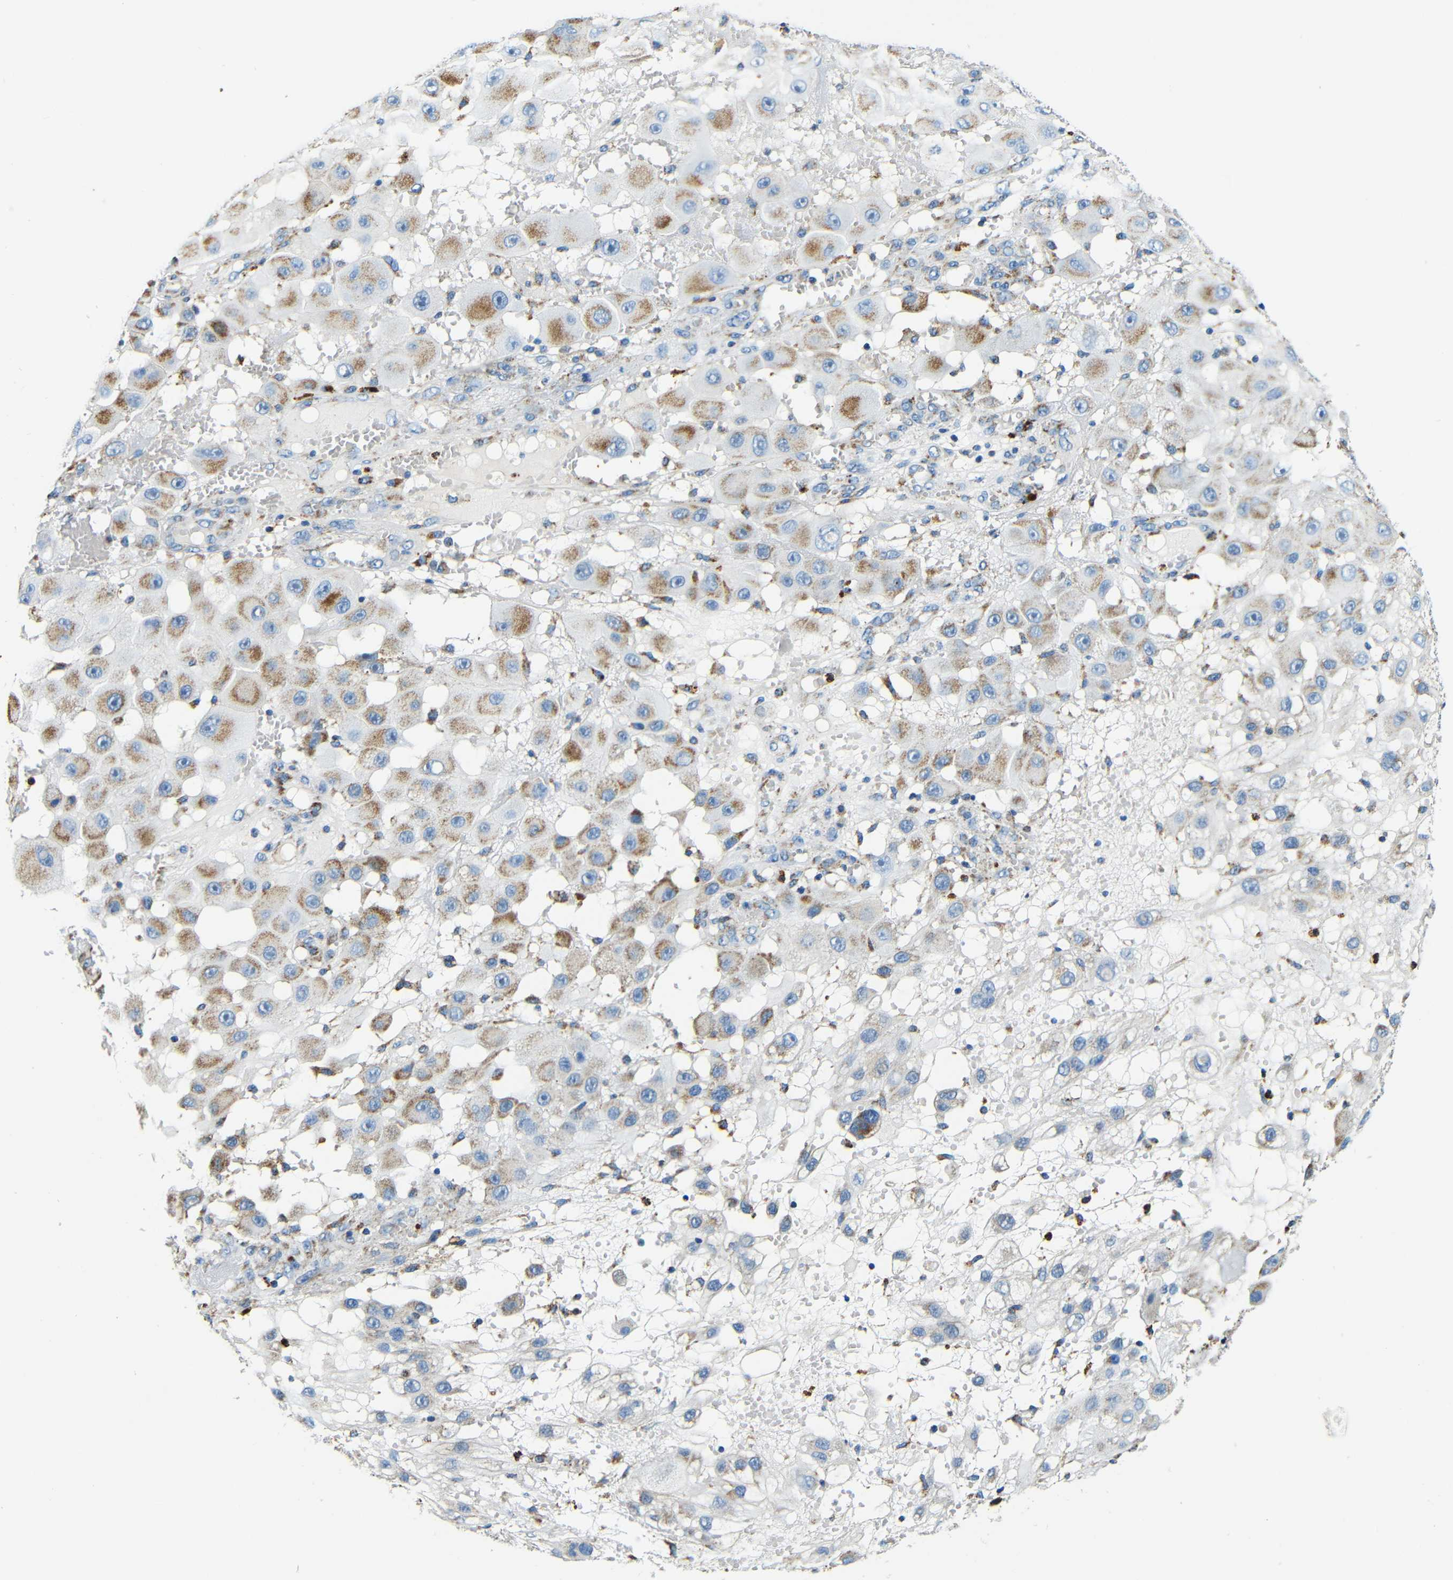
{"staining": {"intensity": "moderate", "quantity": "25%-75%", "location": "cytoplasmic/membranous"}, "tissue": "melanoma", "cell_type": "Tumor cells", "image_type": "cancer", "snomed": [{"axis": "morphology", "description": "Malignant melanoma, NOS"}, {"axis": "topography", "description": "Skin"}], "caption": "The histopathology image shows staining of malignant melanoma, revealing moderate cytoplasmic/membranous protein staining (brown color) within tumor cells. (IHC, brightfield microscopy, high magnification).", "gene": "GALNT18", "patient": {"sex": "female", "age": 81}}